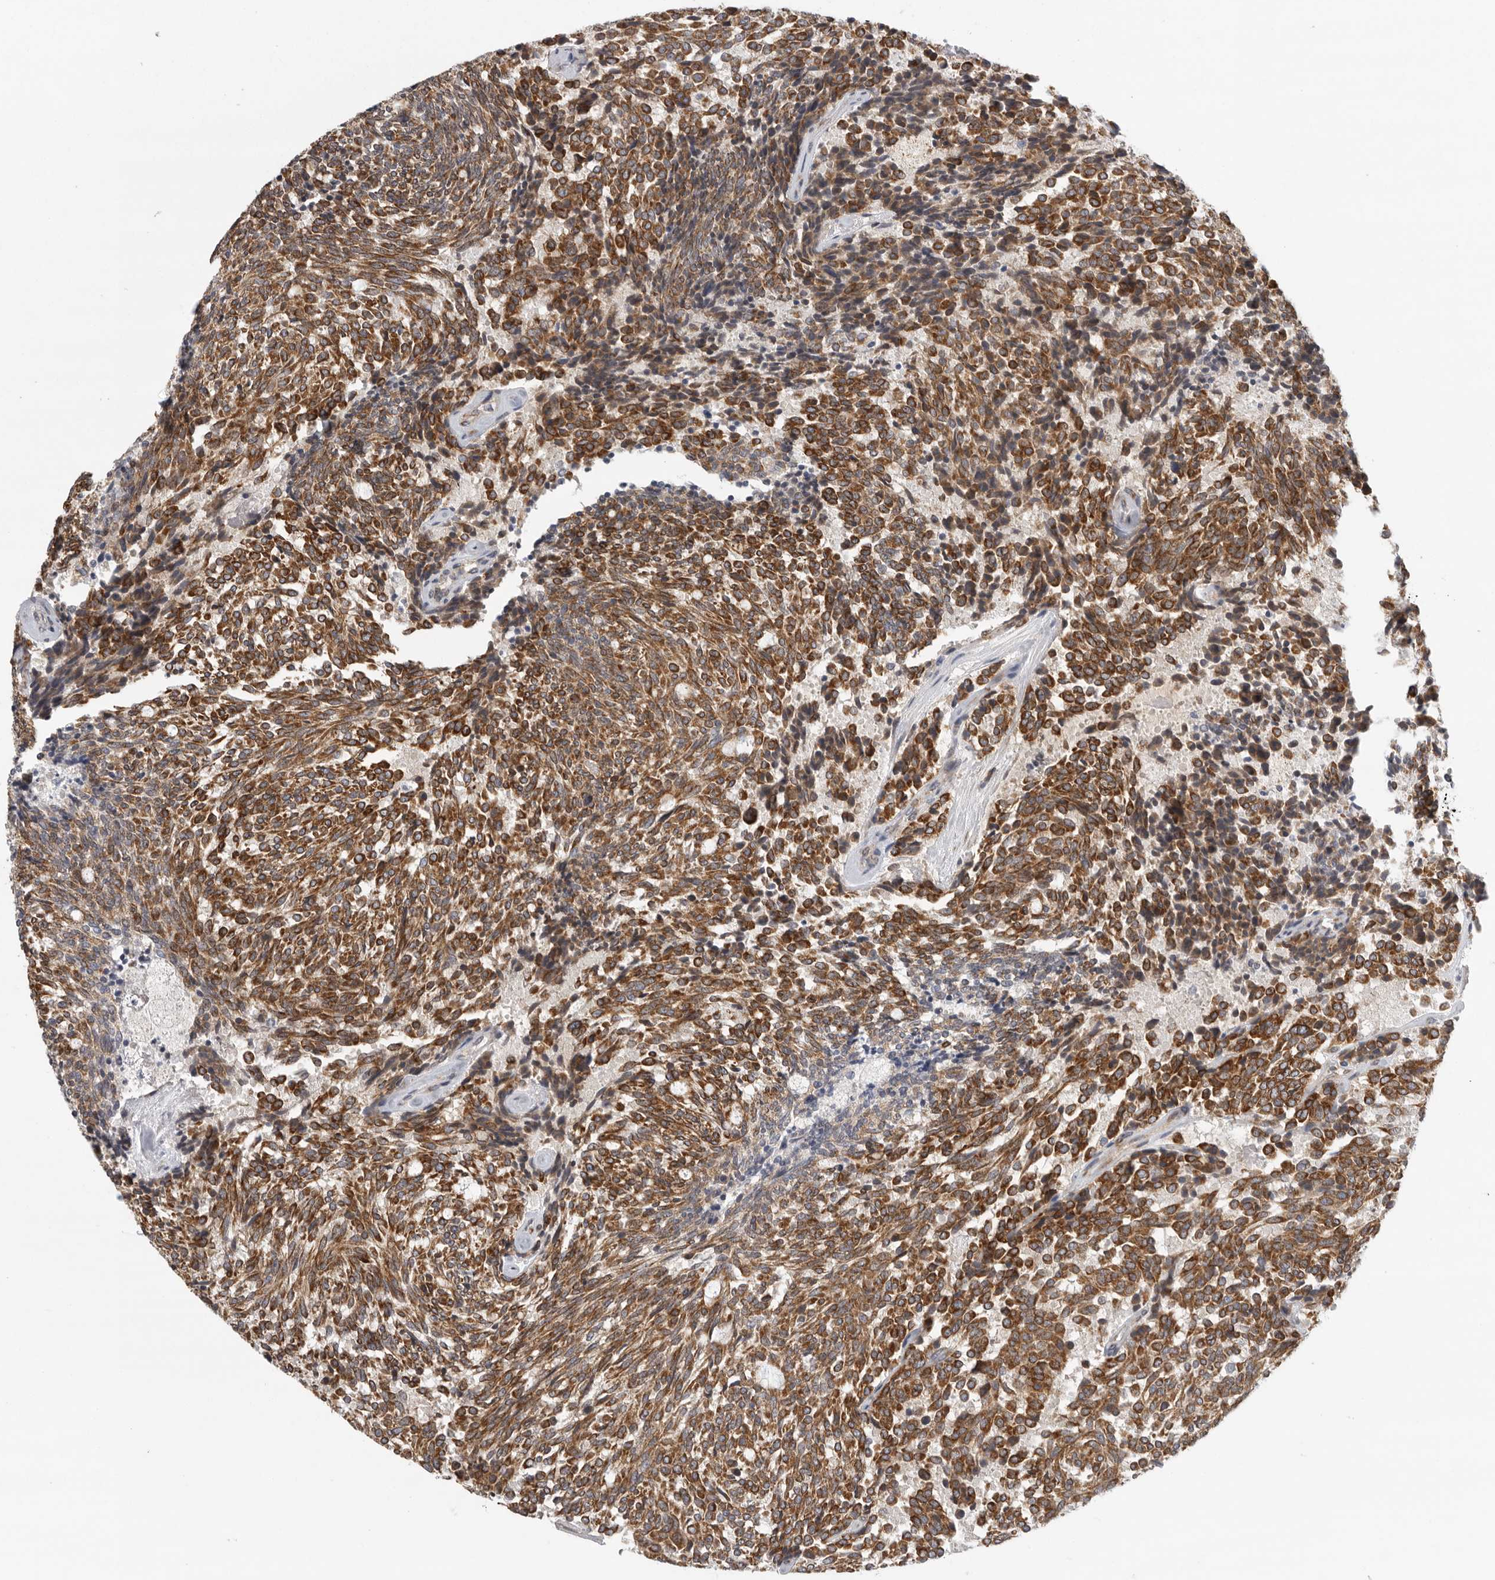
{"staining": {"intensity": "strong", "quantity": ">75%", "location": "cytoplasmic/membranous"}, "tissue": "carcinoid", "cell_type": "Tumor cells", "image_type": "cancer", "snomed": [{"axis": "morphology", "description": "Carcinoid, malignant, NOS"}, {"axis": "topography", "description": "Pancreas"}], "caption": "IHC (DAB (3,3'-diaminobenzidine)) staining of carcinoid demonstrates strong cytoplasmic/membranous protein positivity in about >75% of tumor cells. Immunohistochemistry stains the protein of interest in brown and the nuclei are stained blue.", "gene": "FKBP8", "patient": {"sex": "female", "age": 54}}